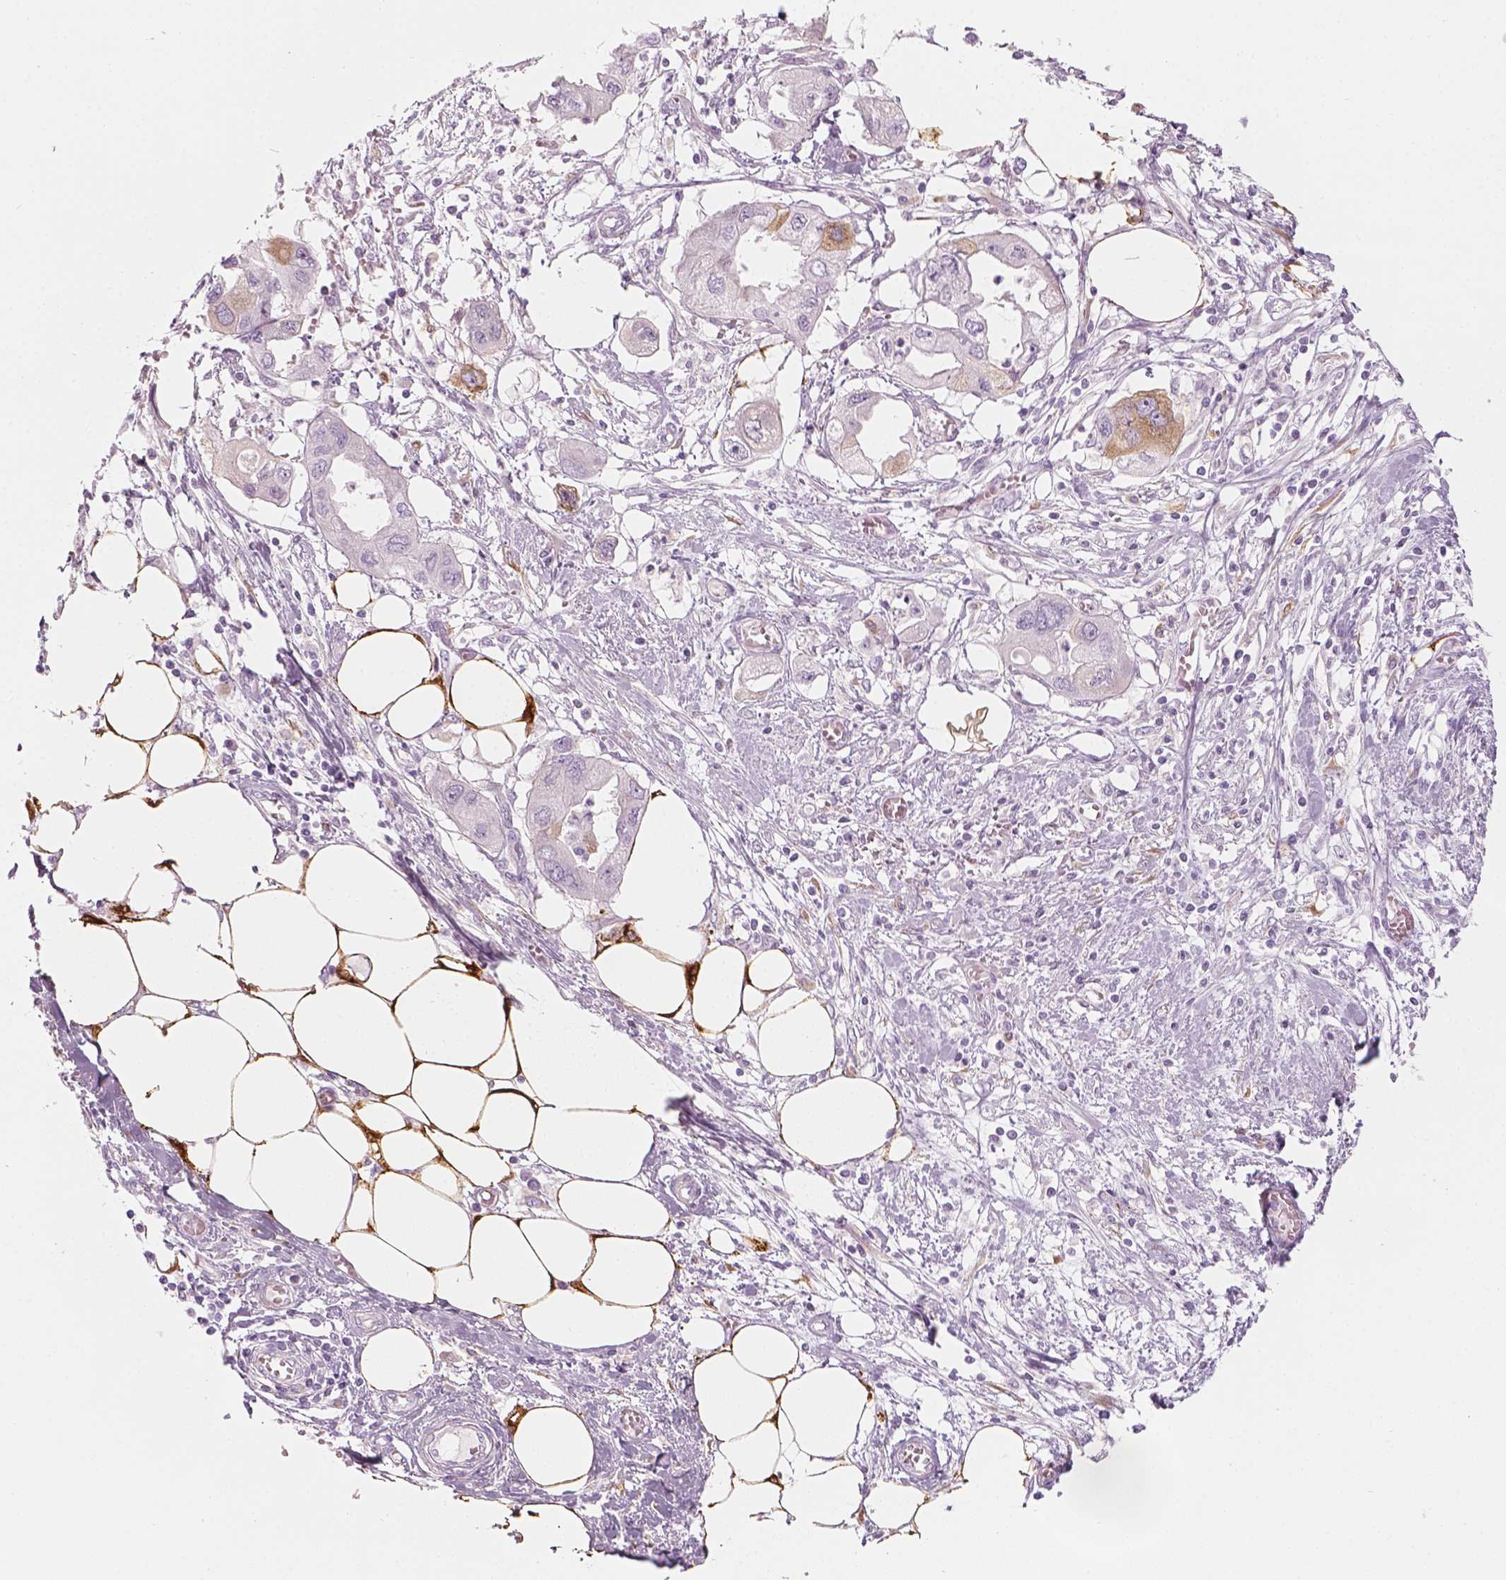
{"staining": {"intensity": "moderate", "quantity": "<25%", "location": "cytoplasmic/membranous"}, "tissue": "endometrial cancer", "cell_type": "Tumor cells", "image_type": "cancer", "snomed": [{"axis": "morphology", "description": "Adenocarcinoma, NOS"}, {"axis": "morphology", "description": "Adenocarcinoma, metastatic, NOS"}, {"axis": "topography", "description": "Adipose tissue"}, {"axis": "topography", "description": "Endometrium"}], "caption": "Immunohistochemical staining of human endometrial metastatic adenocarcinoma displays moderate cytoplasmic/membranous protein positivity in approximately <25% of tumor cells. The staining was performed using DAB (3,3'-diaminobenzidine), with brown indicating positive protein expression. Nuclei are stained blue with hematoxylin.", "gene": "CES1", "patient": {"sex": "female", "age": 67}}